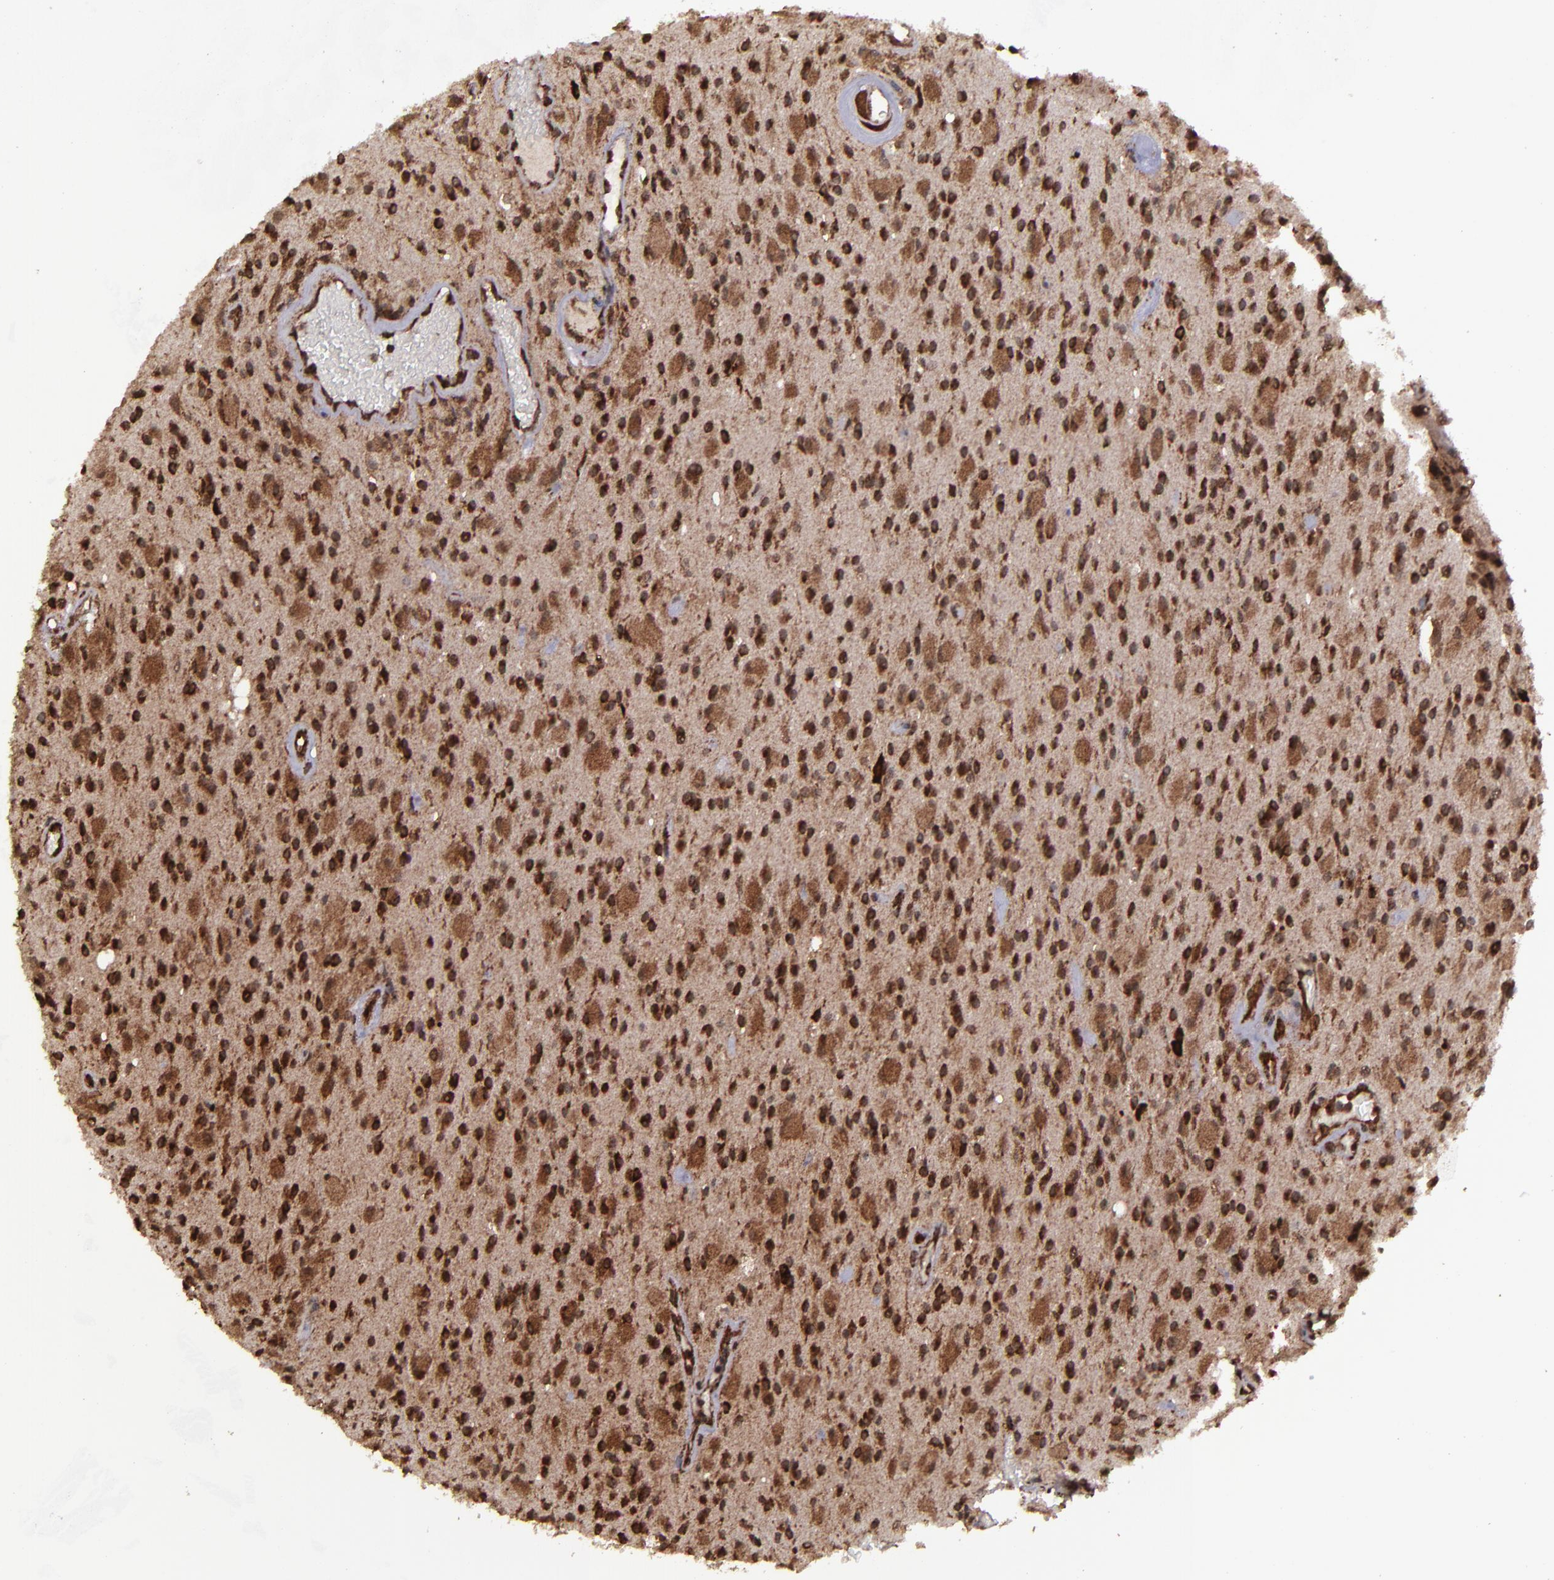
{"staining": {"intensity": "strong", "quantity": ">75%", "location": "cytoplasmic/membranous,nuclear"}, "tissue": "glioma", "cell_type": "Tumor cells", "image_type": "cancer", "snomed": [{"axis": "morphology", "description": "Glioma, malignant, Low grade"}, {"axis": "topography", "description": "Brain"}], "caption": "An immunohistochemistry (IHC) histopathology image of neoplastic tissue is shown. Protein staining in brown highlights strong cytoplasmic/membranous and nuclear positivity in malignant low-grade glioma within tumor cells. The protein of interest is shown in brown color, while the nuclei are stained blue.", "gene": "EIF4ENIF1", "patient": {"sex": "male", "age": 58}}